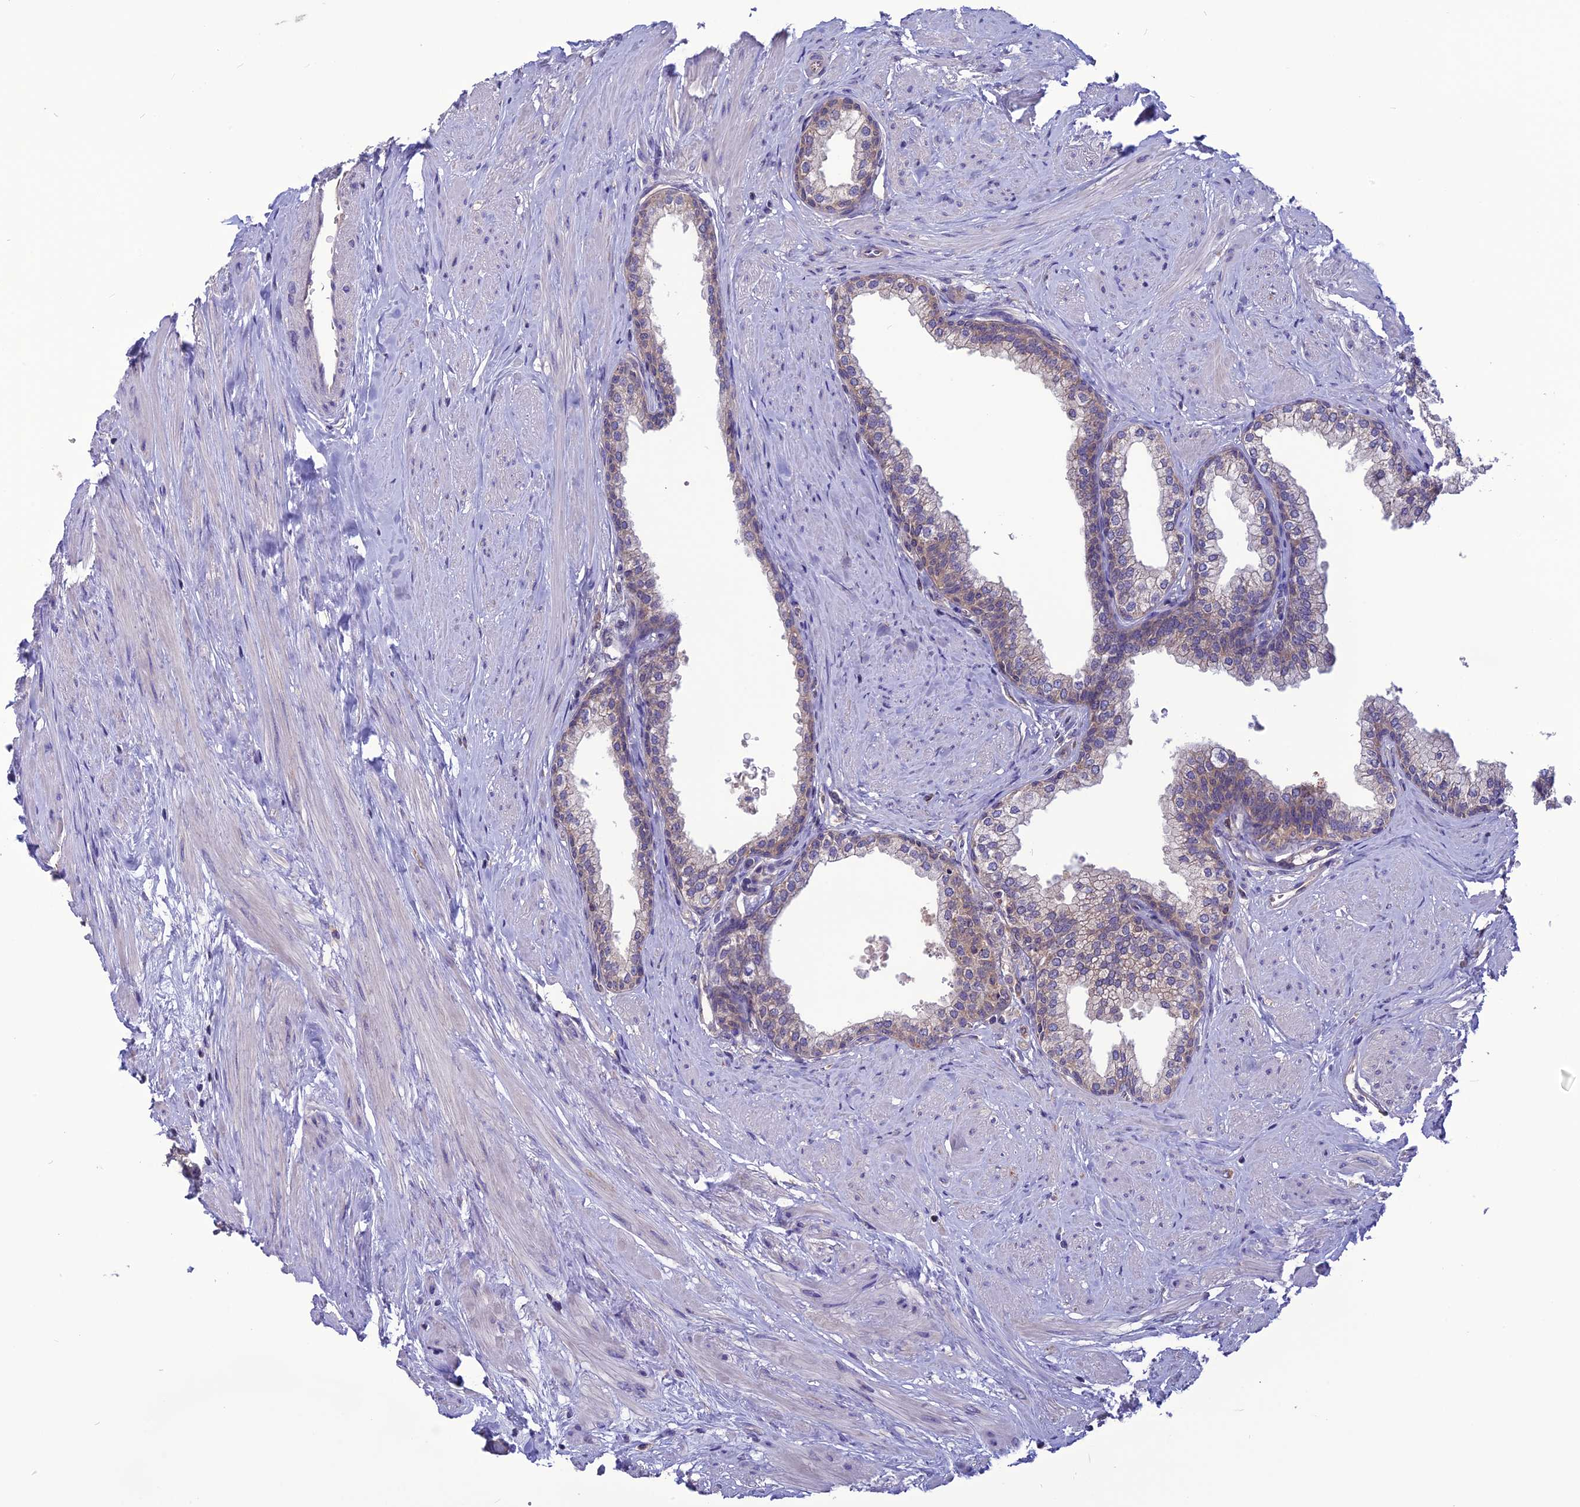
{"staining": {"intensity": "weak", "quantity": "25%-75%", "location": "cytoplasmic/membranous"}, "tissue": "prostate", "cell_type": "Glandular cells", "image_type": "normal", "snomed": [{"axis": "morphology", "description": "Normal tissue, NOS"}, {"axis": "morphology", "description": "Urothelial carcinoma, Low grade"}, {"axis": "topography", "description": "Urinary bladder"}, {"axis": "topography", "description": "Prostate"}], "caption": "Prostate stained with DAB IHC displays low levels of weak cytoplasmic/membranous staining in approximately 25%-75% of glandular cells.", "gene": "PSMF1", "patient": {"sex": "male", "age": 60}}